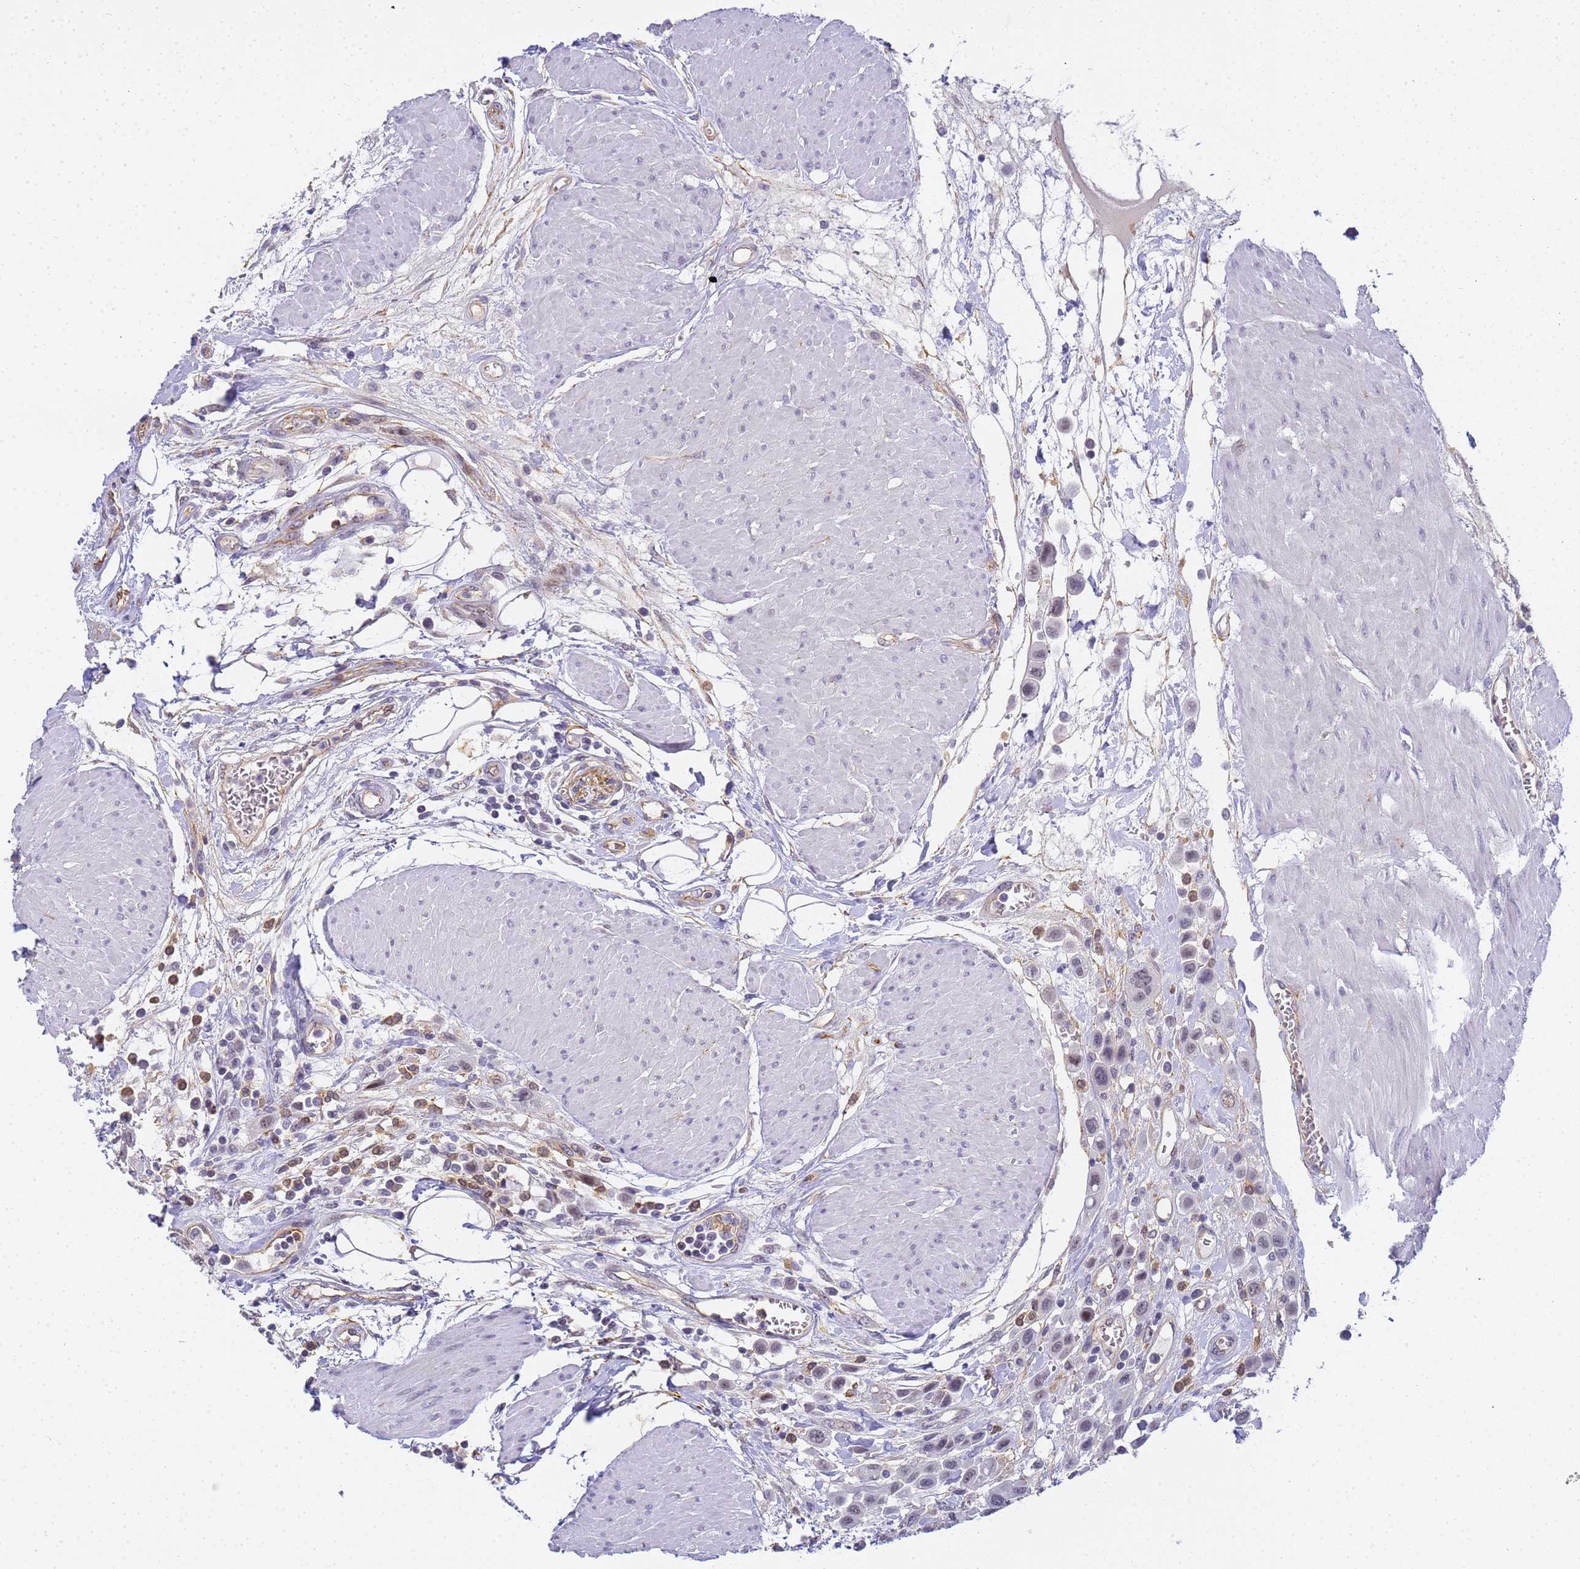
{"staining": {"intensity": "negative", "quantity": "none", "location": "none"}, "tissue": "urothelial cancer", "cell_type": "Tumor cells", "image_type": "cancer", "snomed": [{"axis": "morphology", "description": "Urothelial carcinoma, High grade"}, {"axis": "topography", "description": "Urinary bladder"}], "caption": "Immunohistochemical staining of human high-grade urothelial carcinoma displays no significant expression in tumor cells.", "gene": "GON4L", "patient": {"sex": "male", "age": 50}}